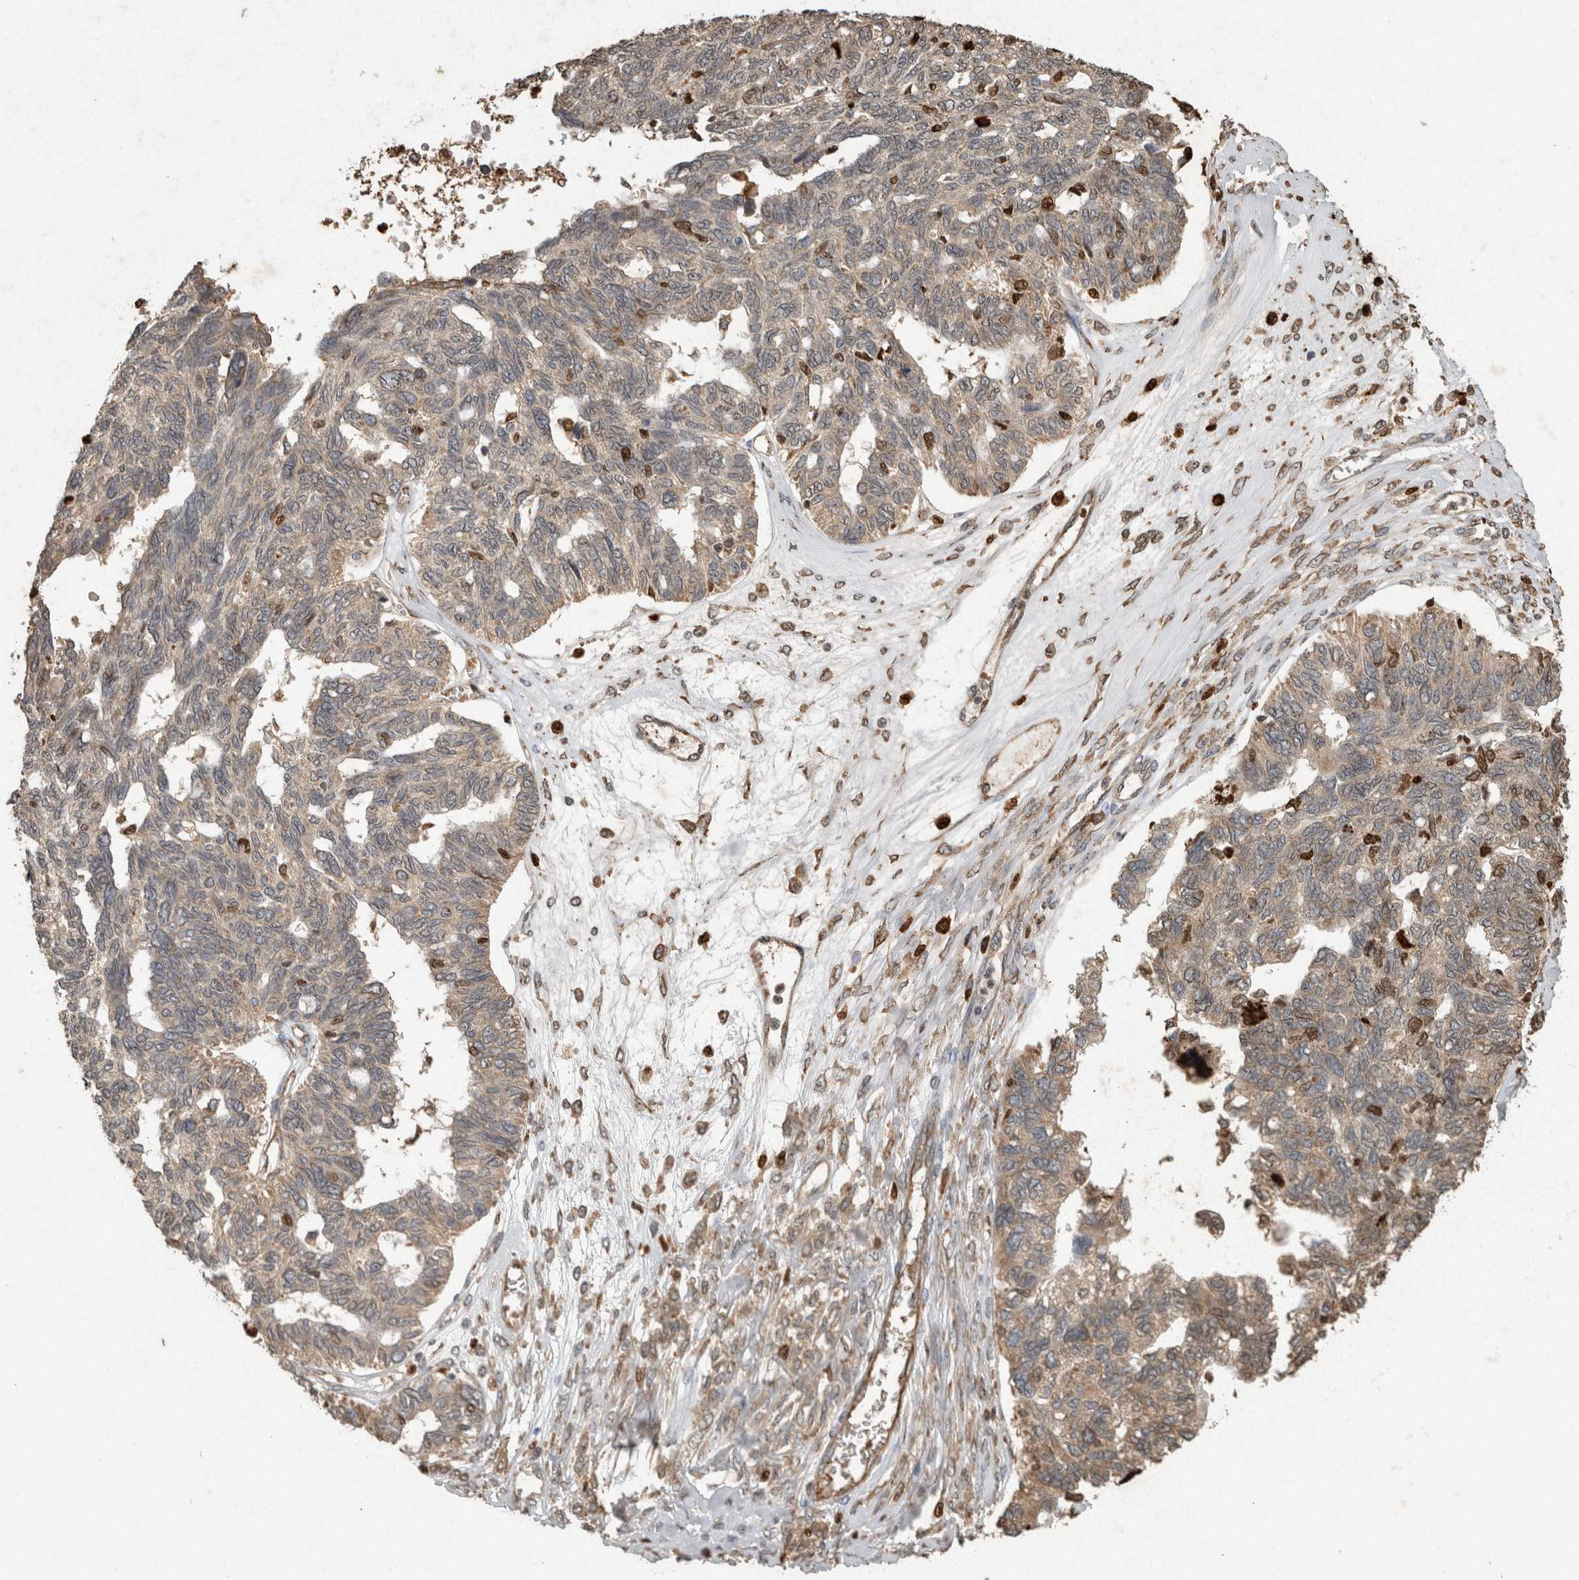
{"staining": {"intensity": "weak", "quantity": ">75%", "location": "cytoplasmic/membranous"}, "tissue": "ovarian cancer", "cell_type": "Tumor cells", "image_type": "cancer", "snomed": [{"axis": "morphology", "description": "Cystadenocarcinoma, serous, NOS"}, {"axis": "topography", "description": "Ovary"}], "caption": "Protein expression analysis of ovarian serous cystadenocarcinoma shows weak cytoplasmic/membranous positivity in approximately >75% of tumor cells. The staining was performed using DAB, with brown indicating positive protein expression. Nuclei are stained blue with hematoxylin.", "gene": "ADGRL3", "patient": {"sex": "female", "age": 79}}